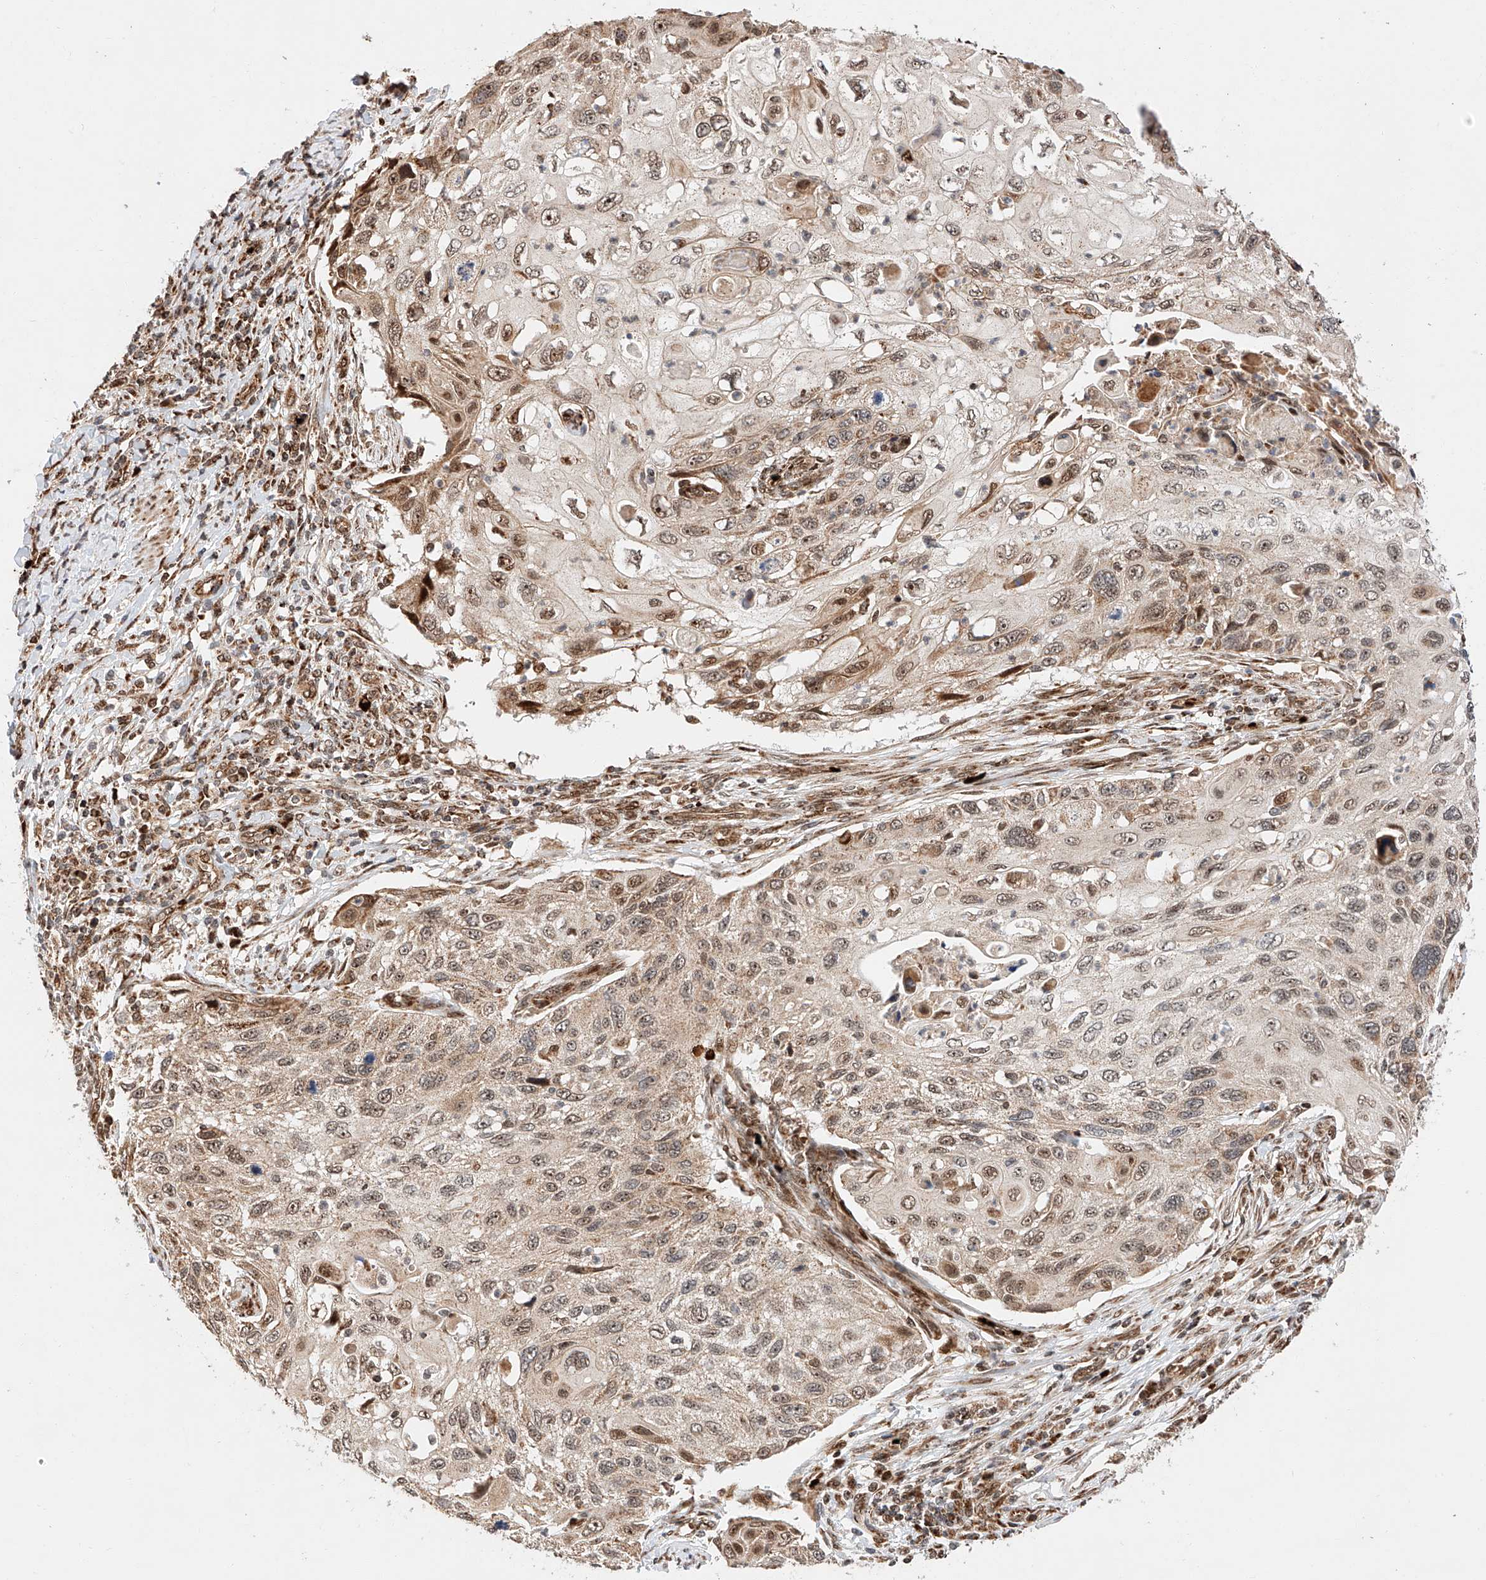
{"staining": {"intensity": "moderate", "quantity": ">75%", "location": "cytoplasmic/membranous,nuclear"}, "tissue": "cervical cancer", "cell_type": "Tumor cells", "image_type": "cancer", "snomed": [{"axis": "morphology", "description": "Squamous cell carcinoma, NOS"}, {"axis": "topography", "description": "Cervix"}], "caption": "Immunohistochemistry (IHC) histopathology image of neoplastic tissue: cervical squamous cell carcinoma stained using immunohistochemistry (IHC) reveals medium levels of moderate protein expression localized specifically in the cytoplasmic/membranous and nuclear of tumor cells, appearing as a cytoplasmic/membranous and nuclear brown color.", "gene": "THTPA", "patient": {"sex": "female", "age": 70}}